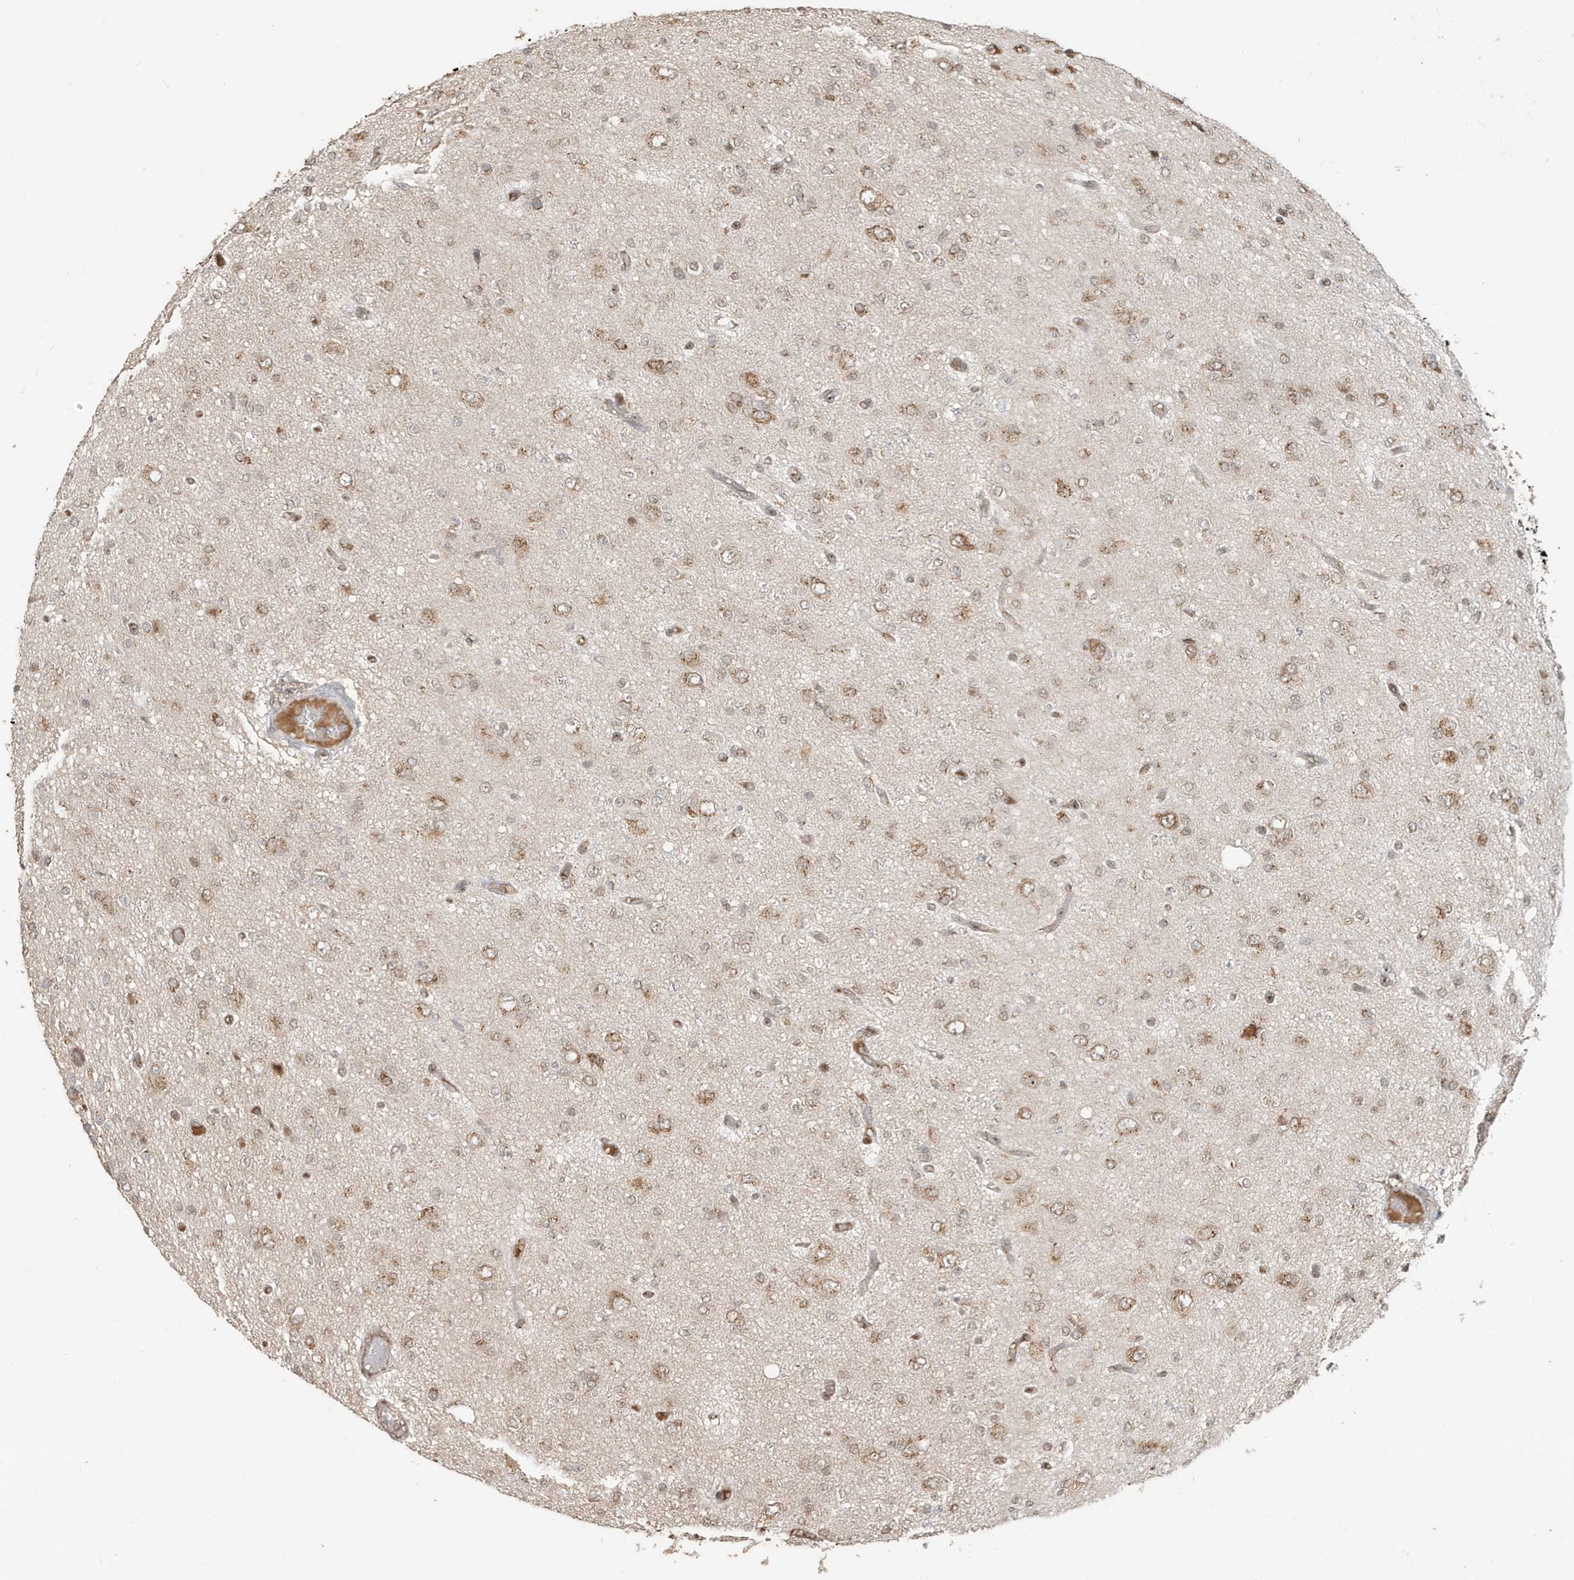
{"staining": {"intensity": "moderate", "quantity": "25%-75%", "location": "cytoplasmic/membranous"}, "tissue": "glioma", "cell_type": "Tumor cells", "image_type": "cancer", "snomed": [{"axis": "morphology", "description": "Glioma, malignant, High grade"}, {"axis": "topography", "description": "pancreas cauda"}], "caption": "Protein expression analysis of malignant high-grade glioma reveals moderate cytoplasmic/membranous expression in approximately 25%-75% of tumor cells.", "gene": "RER1", "patient": {"sex": "male", "age": 60}}